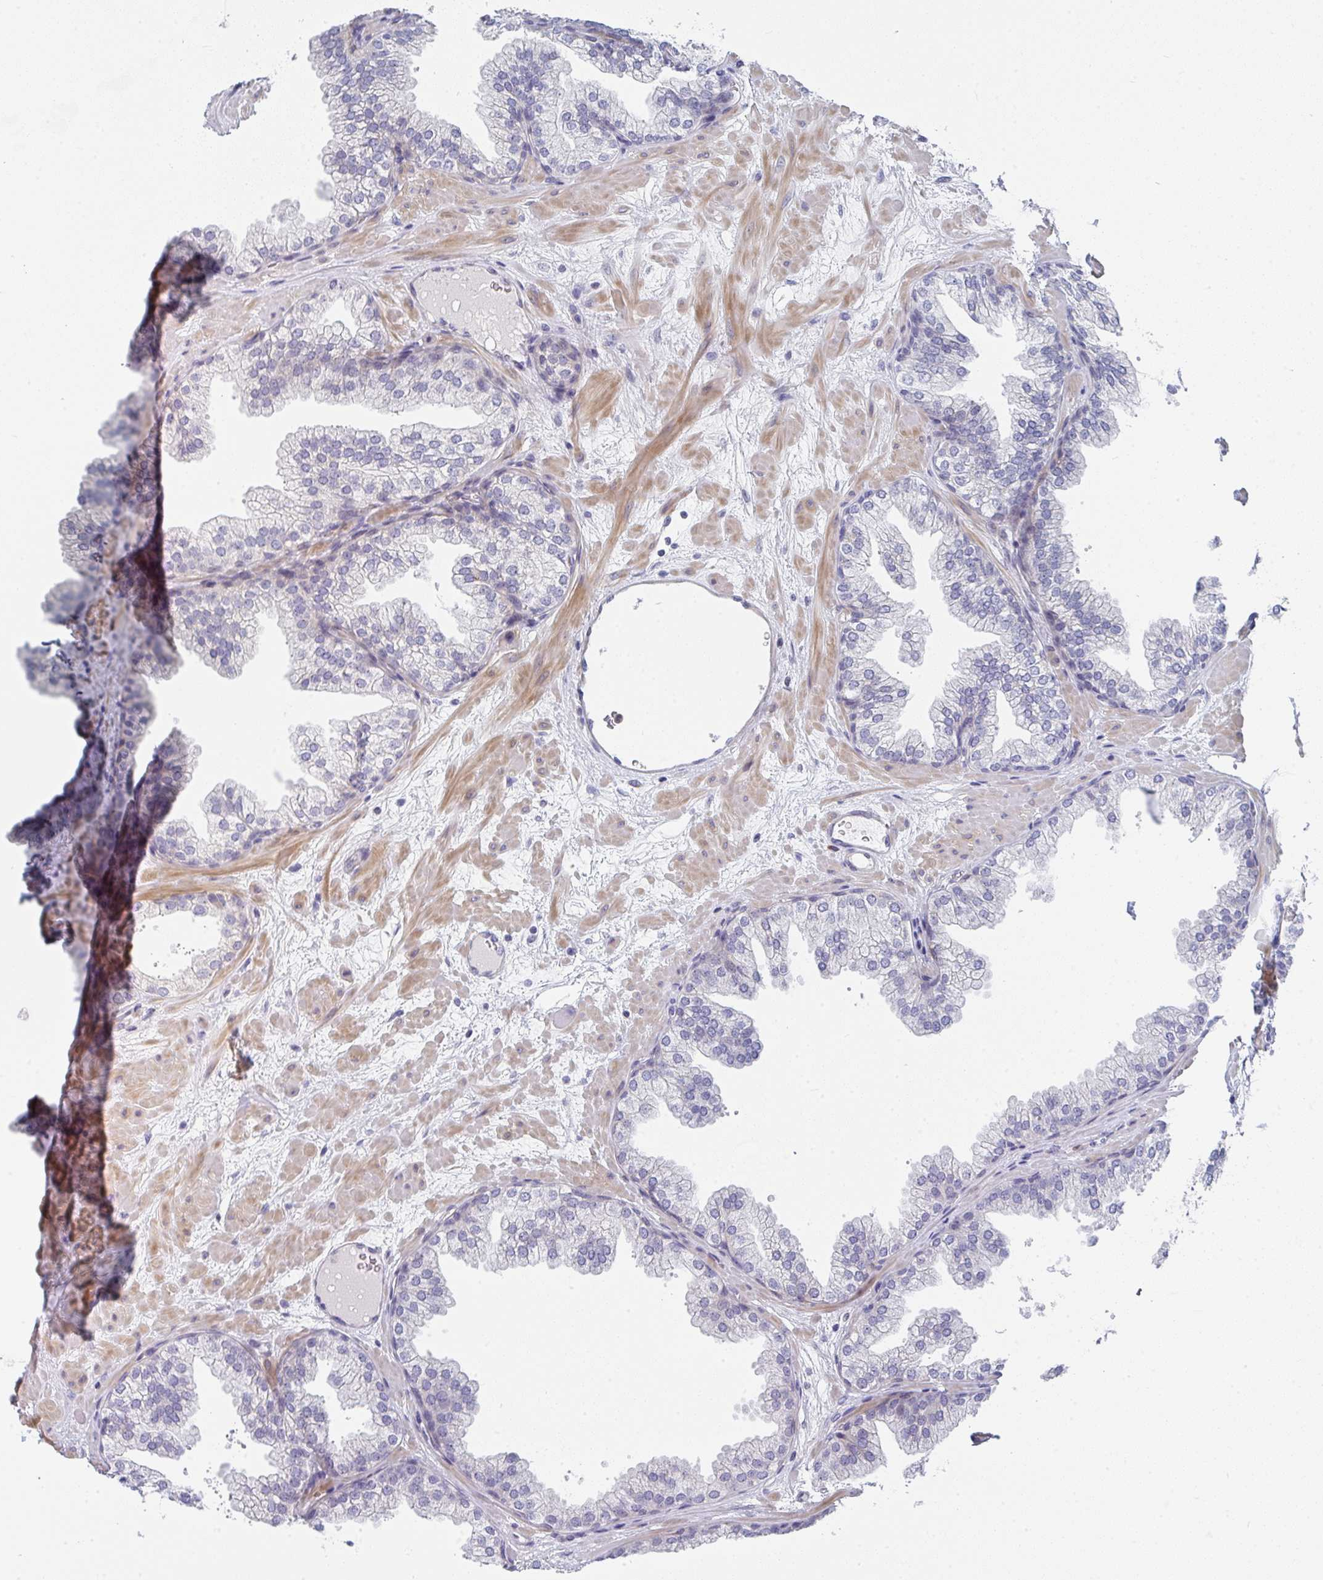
{"staining": {"intensity": "negative", "quantity": "none", "location": "none"}, "tissue": "prostate", "cell_type": "Glandular cells", "image_type": "normal", "snomed": [{"axis": "morphology", "description": "Normal tissue, NOS"}, {"axis": "topography", "description": "Prostate"}], "caption": "Human prostate stained for a protein using IHC demonstrates no staining in glandular cells.", "gene": "KLHL33", "patient": {"sex": "male", "age": 37}}